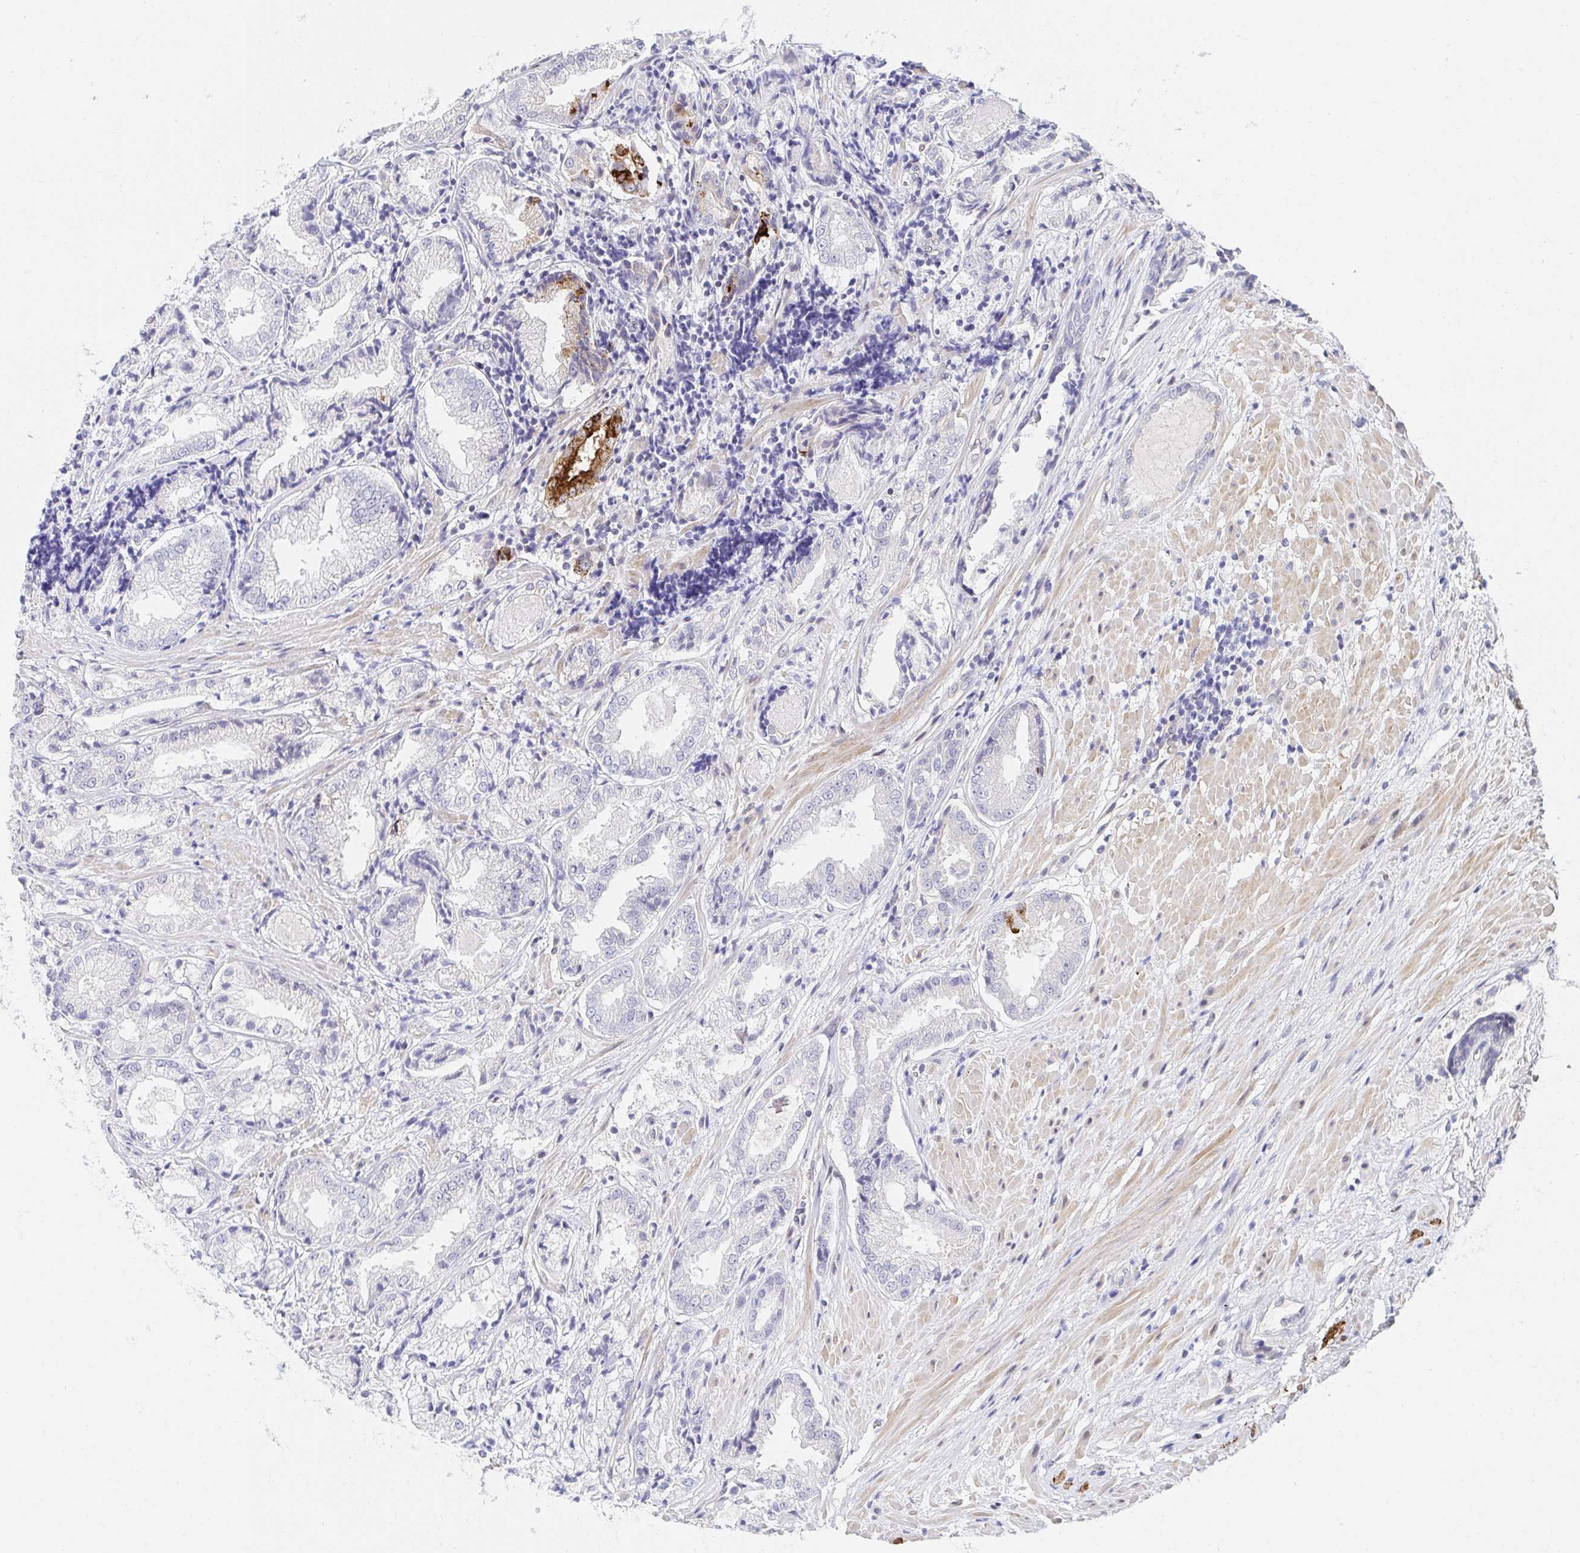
{"staining": {"intensity": "strong", "quantity": "<25%", "location": "cytoplasmic/membranous"}, "tissue": "prostate cancer", "cell_type": "Tumor cells", "image_type": "cancer", "snomed": [{"axis": "morphology", "description": "Adenocarcinoma, High grade"}, {"axis": "topography", "description": "Prostate"}], "caption": "Prostate cancer (adenocarcinoma (high-grade)) stained with immunohistochemistry (IHC) demonstrates strong cytoplasmic/membranous staining in about <25% of tumor cells. Nuclei are stained in blue.", "gene": "AKAP14", "patient": {"sex": "male", "age": 61}}